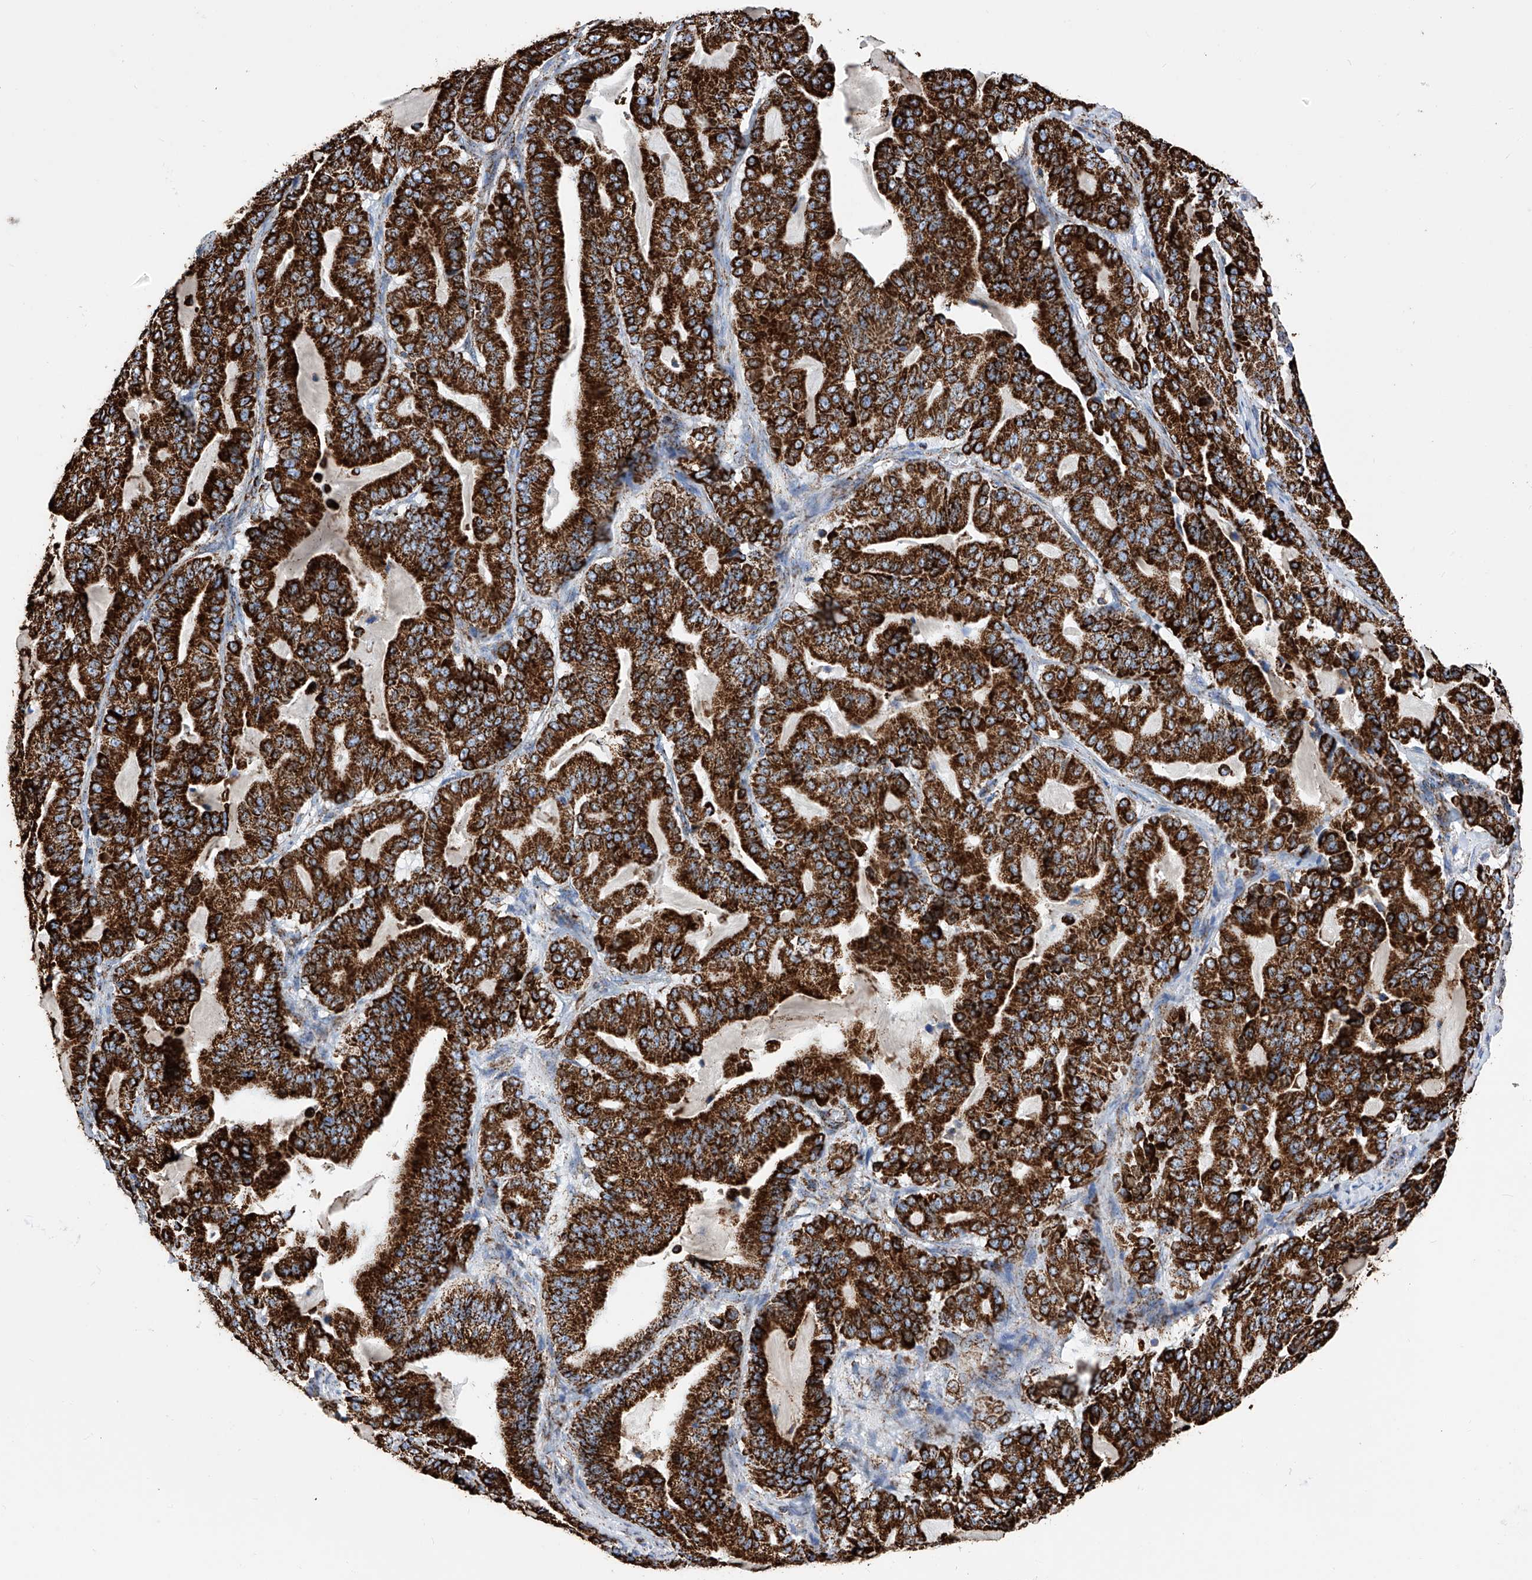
{"staining": {"intensity": "strong", "quantity": ">75%", "location": "cytoplasmic/membranous"}, "tissue": "pancreatic cancer", "cell_type": "Tumor cells", "image_type": "cancer", "snomed": [{"axis": "morphology", "description": "Adenocarcinoma, NOS"}, {"axis": "topography", "description": "Pancreas"}], "caption": "A brown stain highlights strong cytoplasmic/membranous positivity of a protein in pancreatic cancer (adenocarcinoma) tumor cells.", "gene": "ATP5PF", "patient": {"sex": "male", "age": 63}}